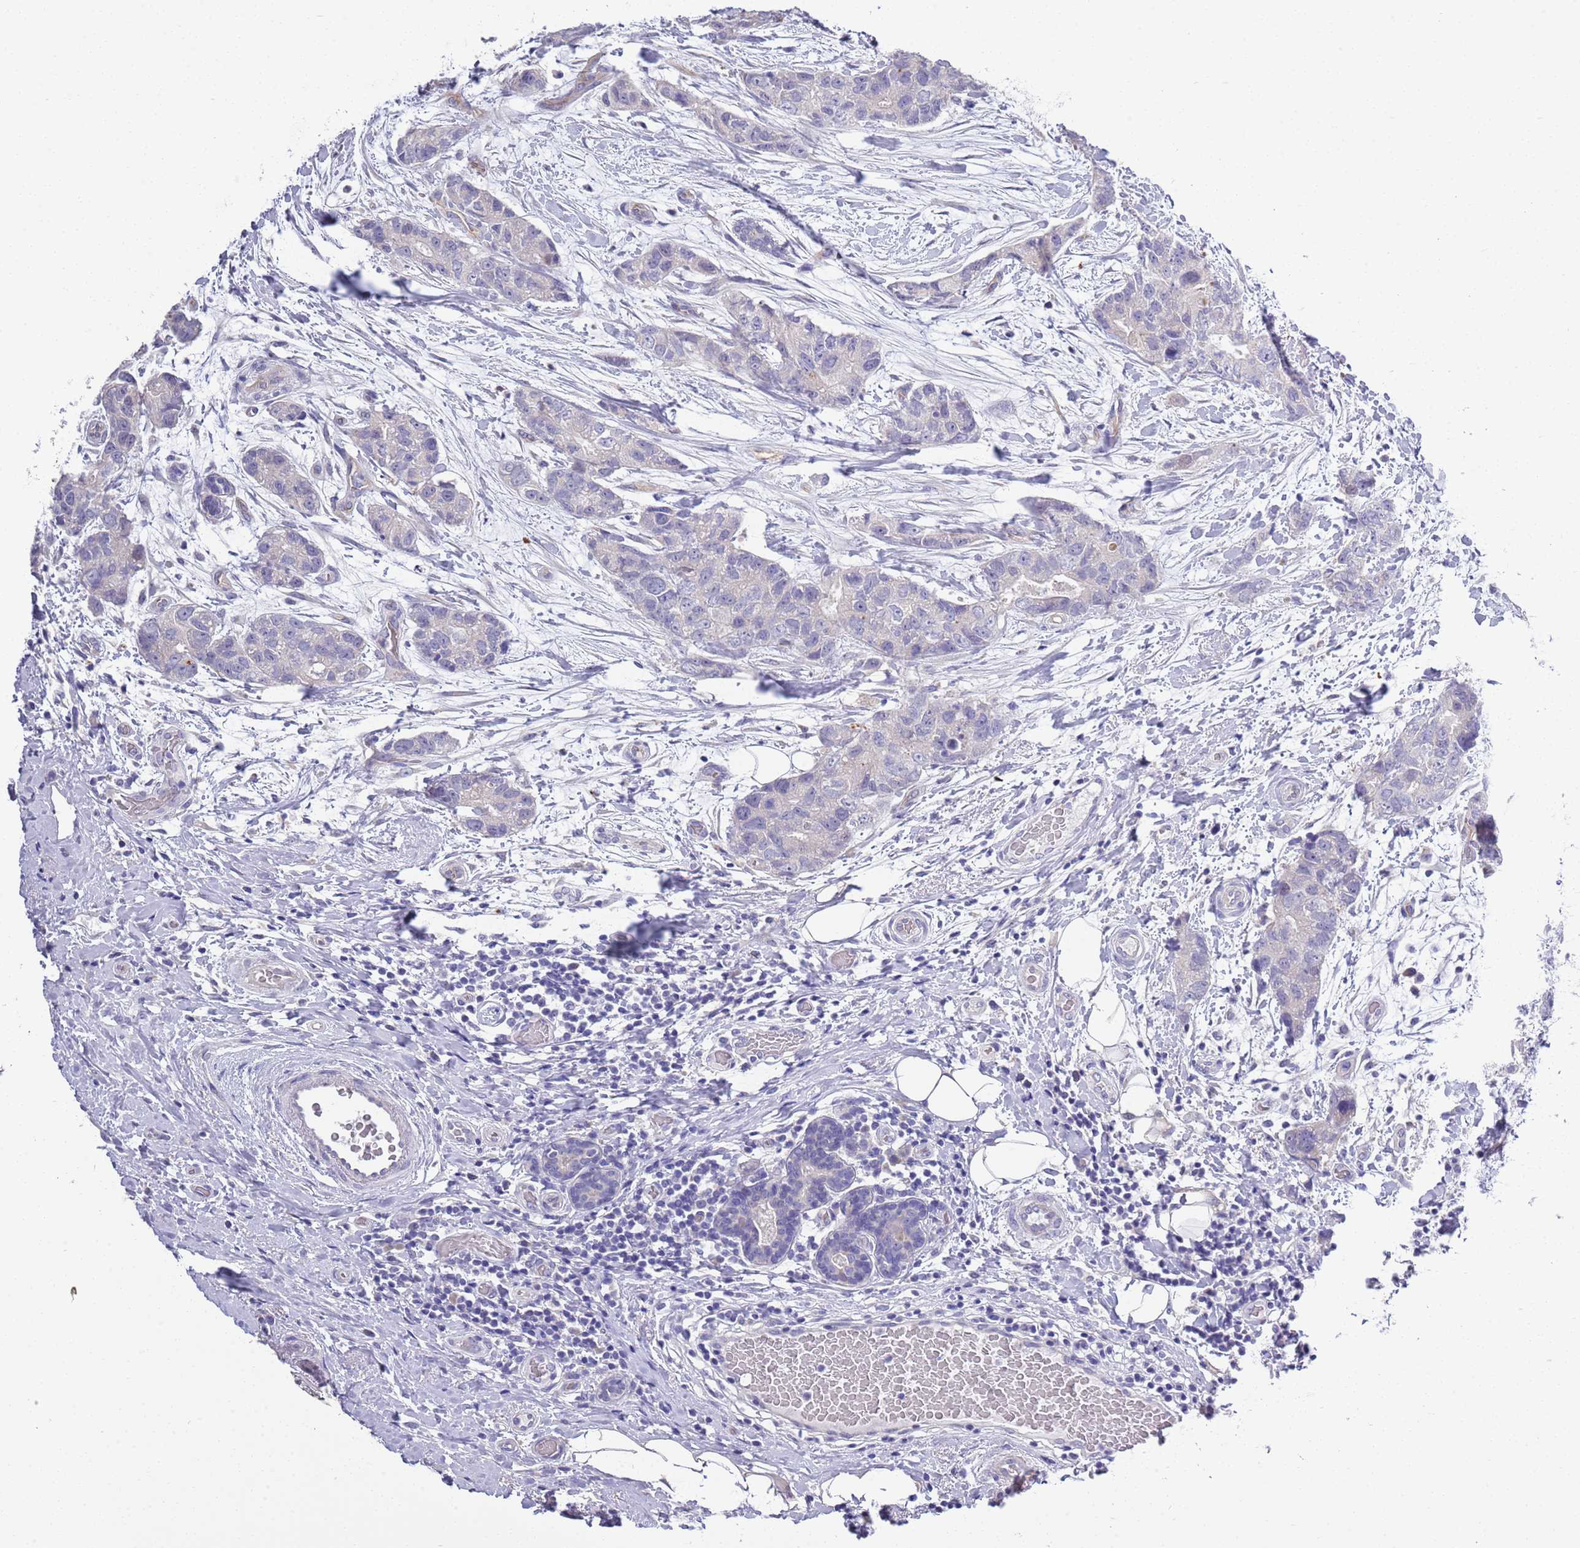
{"staining": {"intensity": "negative", "quantity": "none", "location": "none"}, "tissue": "breast cancer", "cell_type": "Tumor cells", "image_type": "cancer", "snomed": [{"axis": "morphology", "description": "Duct carcinoma"}, {"axis": "topography", "description": "Breast"}], "caption": "A histopathology image of human breast intraductal carcinoma is negative for staining in tumor cells.", "gene": "BRMS1L", "patient": {"sex": "female", "age": 62}}